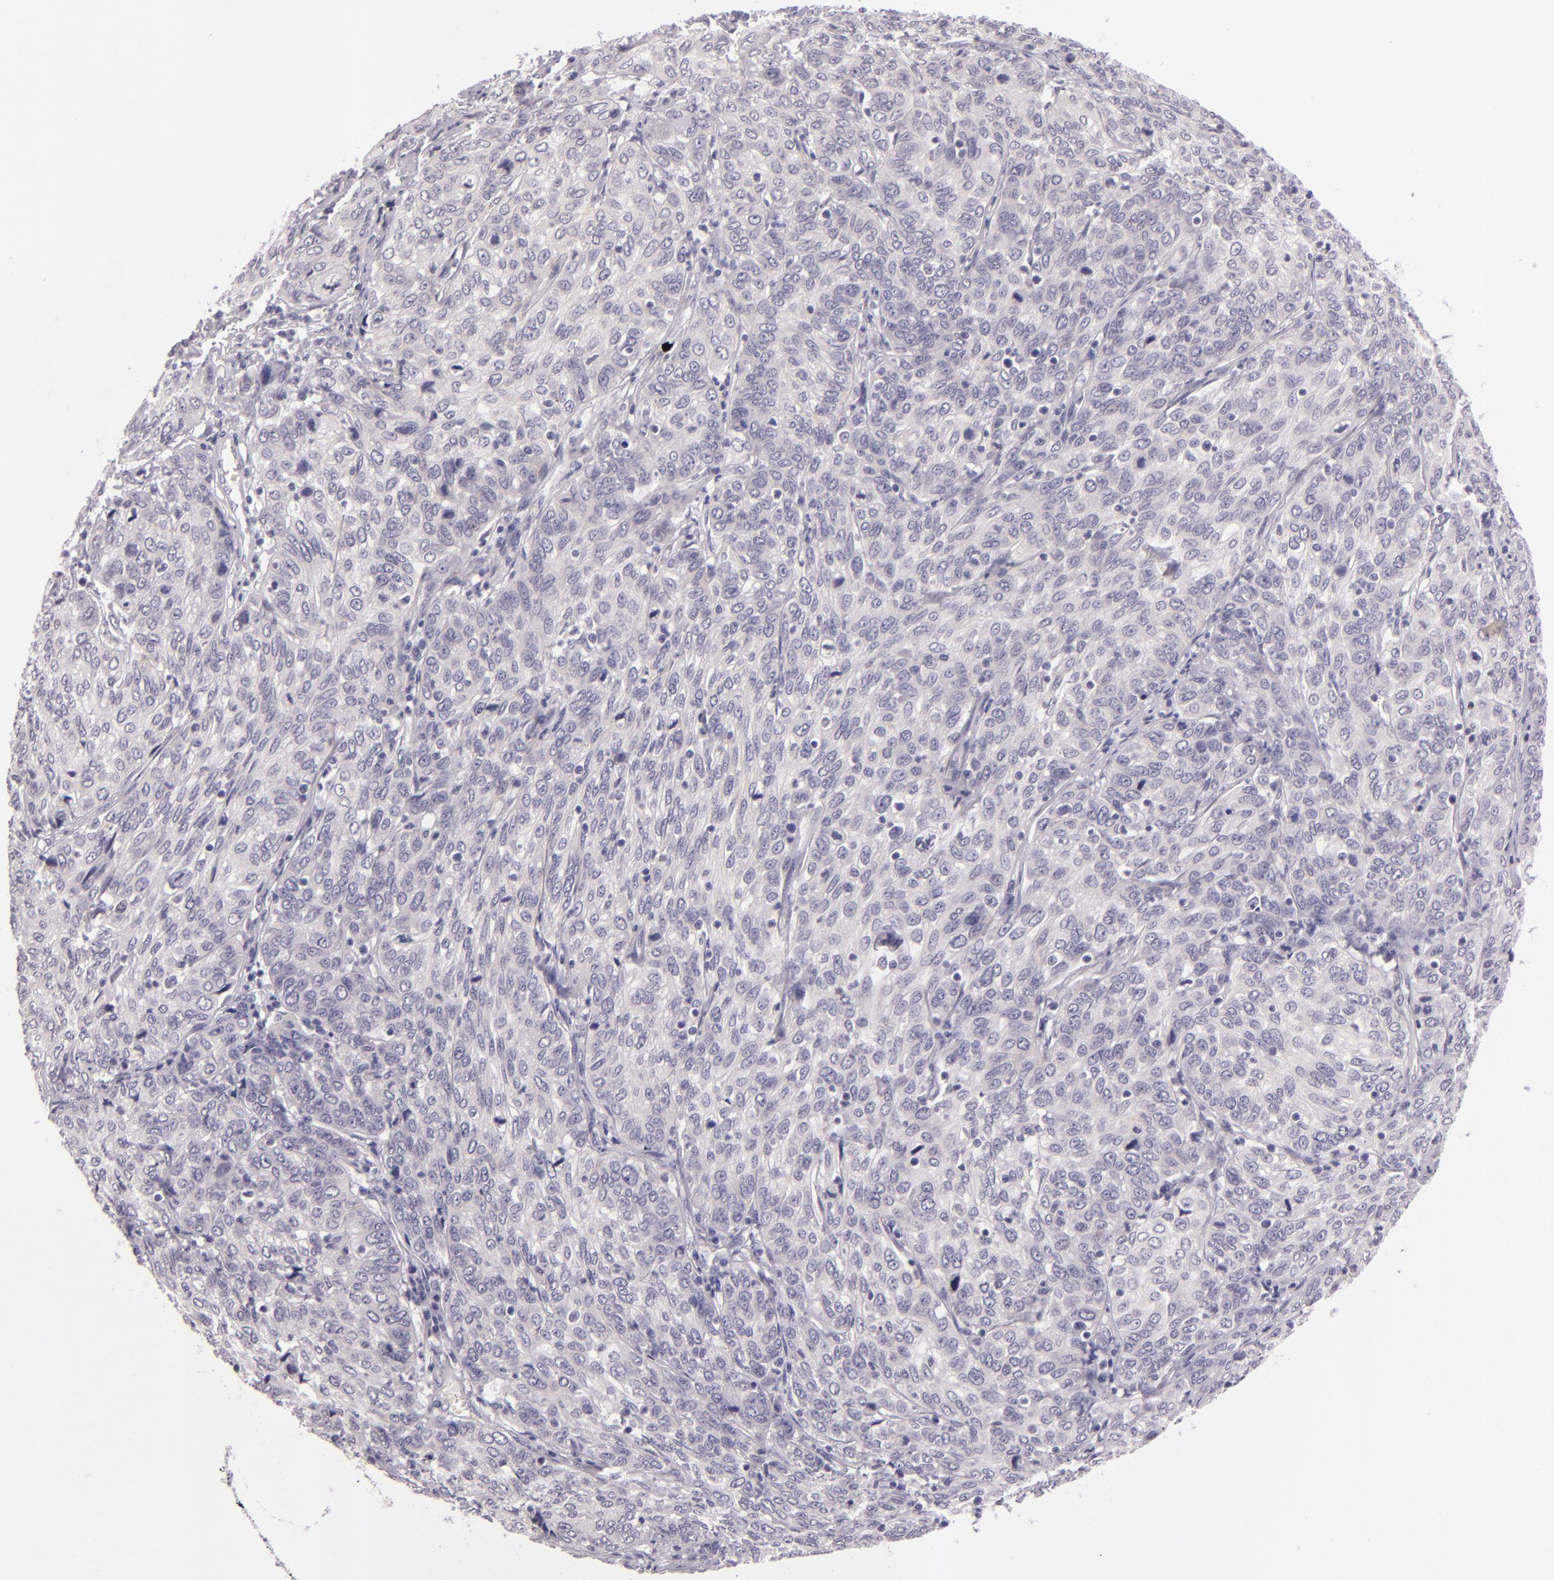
{"staining": {"intensity": "negative", "quantity": "none", "location": "none"}, "tissue": "cervical cancer", "cell_type": "Tumor cells", "image_type": "cancer", "snomed": [{"axis": "morphology", "description": "Squamous cell carcinoma, NOS"}, {"axis": "topography", "description": "Cervix"}], "caption": "Tumor cells are negative for protein expression in human cervical cancer (squamous cell carcinoma).", "gene": "EGFL6", "patient": {"sex": "female", "age": 38}}